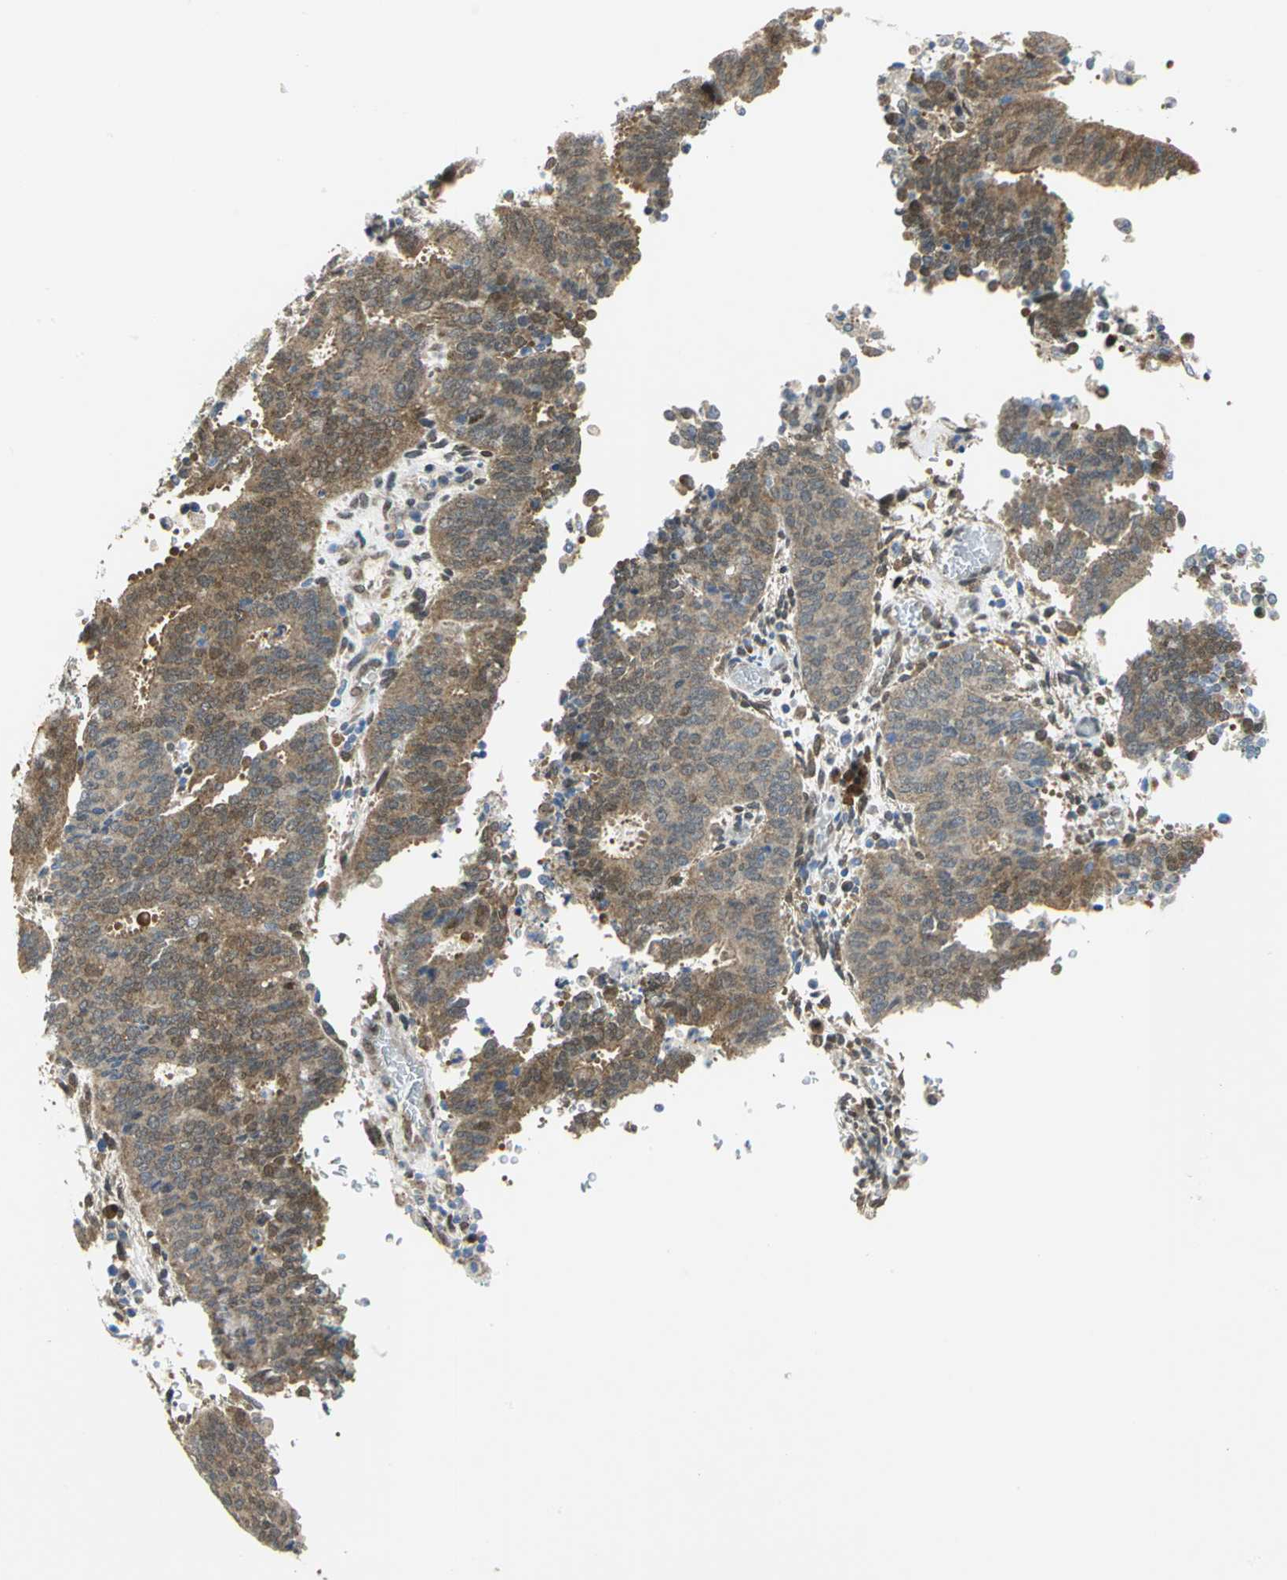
{"staining": {"intensity": "weak", "quantity": ">75%", "location": "cytoplasmic/membranous"}, "tissue": "cervical cancer", "cell_type": "Tumor cells", "image_type": "cancer", "snomed": [{"axis": "morphology", "description": "Adenocarcinoma, NOS"}, {"axis": "topography", "description": "Cervix"}], "caption": "Approximately >75% of tumor cells in human cervical adenocarcinoma demonstrate weak cytoplasmic/membranous protein expression as visualized by brown immunohistochemical staining.", "gene": "PGM3", "patient": {"sex": "female", "age": 44}}